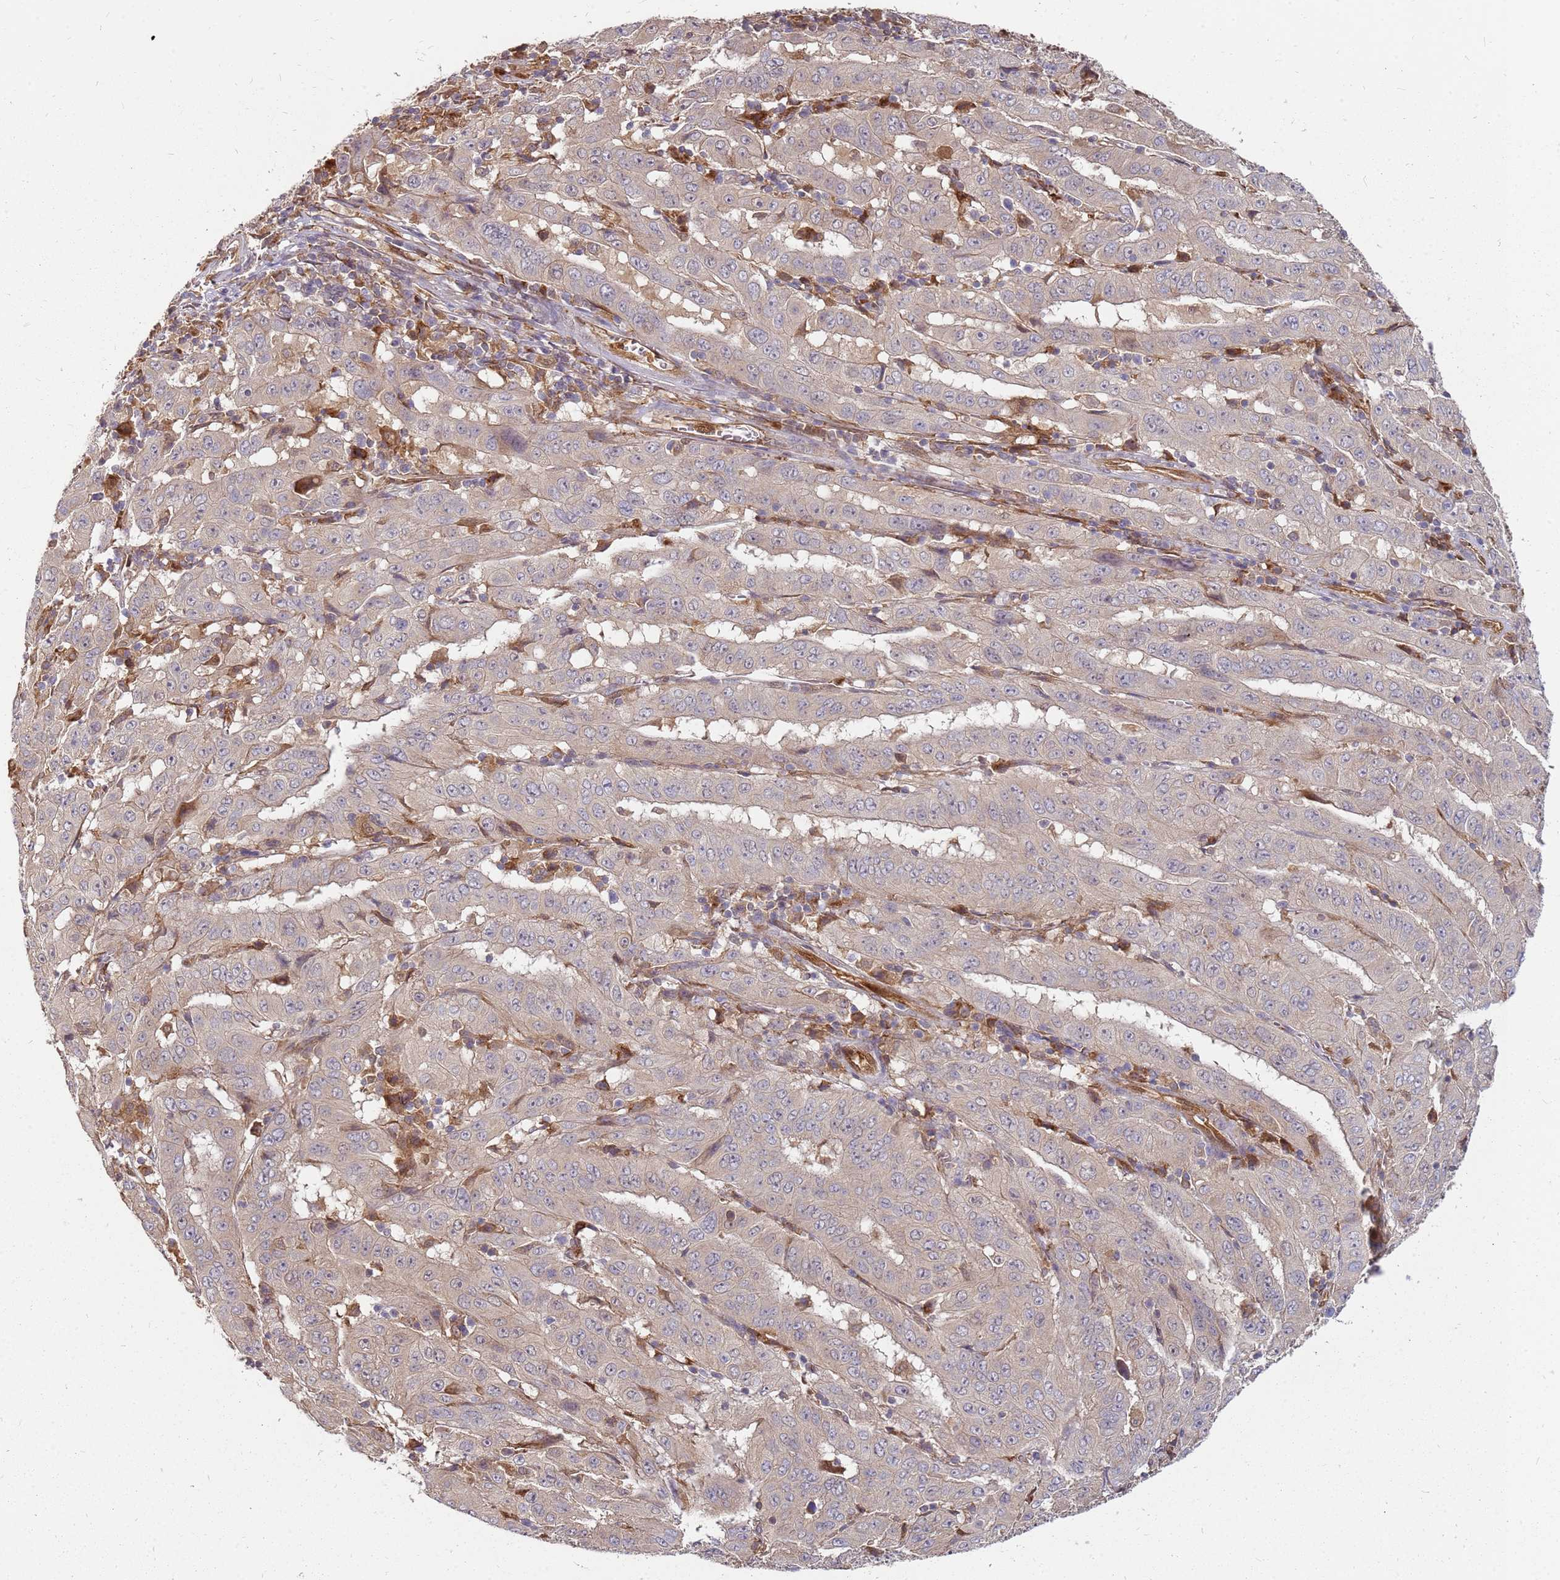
{"staining": {"intensity": "weak", "quantity": ">75%", "location": "cytoplasmic/membranous"}, "tissue": "pancreatic cancer", "cell_type": "Tumor cells", "image_type": "cancer", "snomed": [{"axis": "morphology", "description": "Adenocarcinoma, NOS"}, {"axis": "topography", "description": "Pancreas"}], "caption": "DAB (3,3'-diaminobenzidine) immunohistochemical staining of human pancreatic cancer (adenocarcinoma) displays weak cytoplasmic/membranous protein positivity in approximately >75% of tumor cells.", "gene": "NUDT14", "patient": {"sex": "male", "age": 63}}